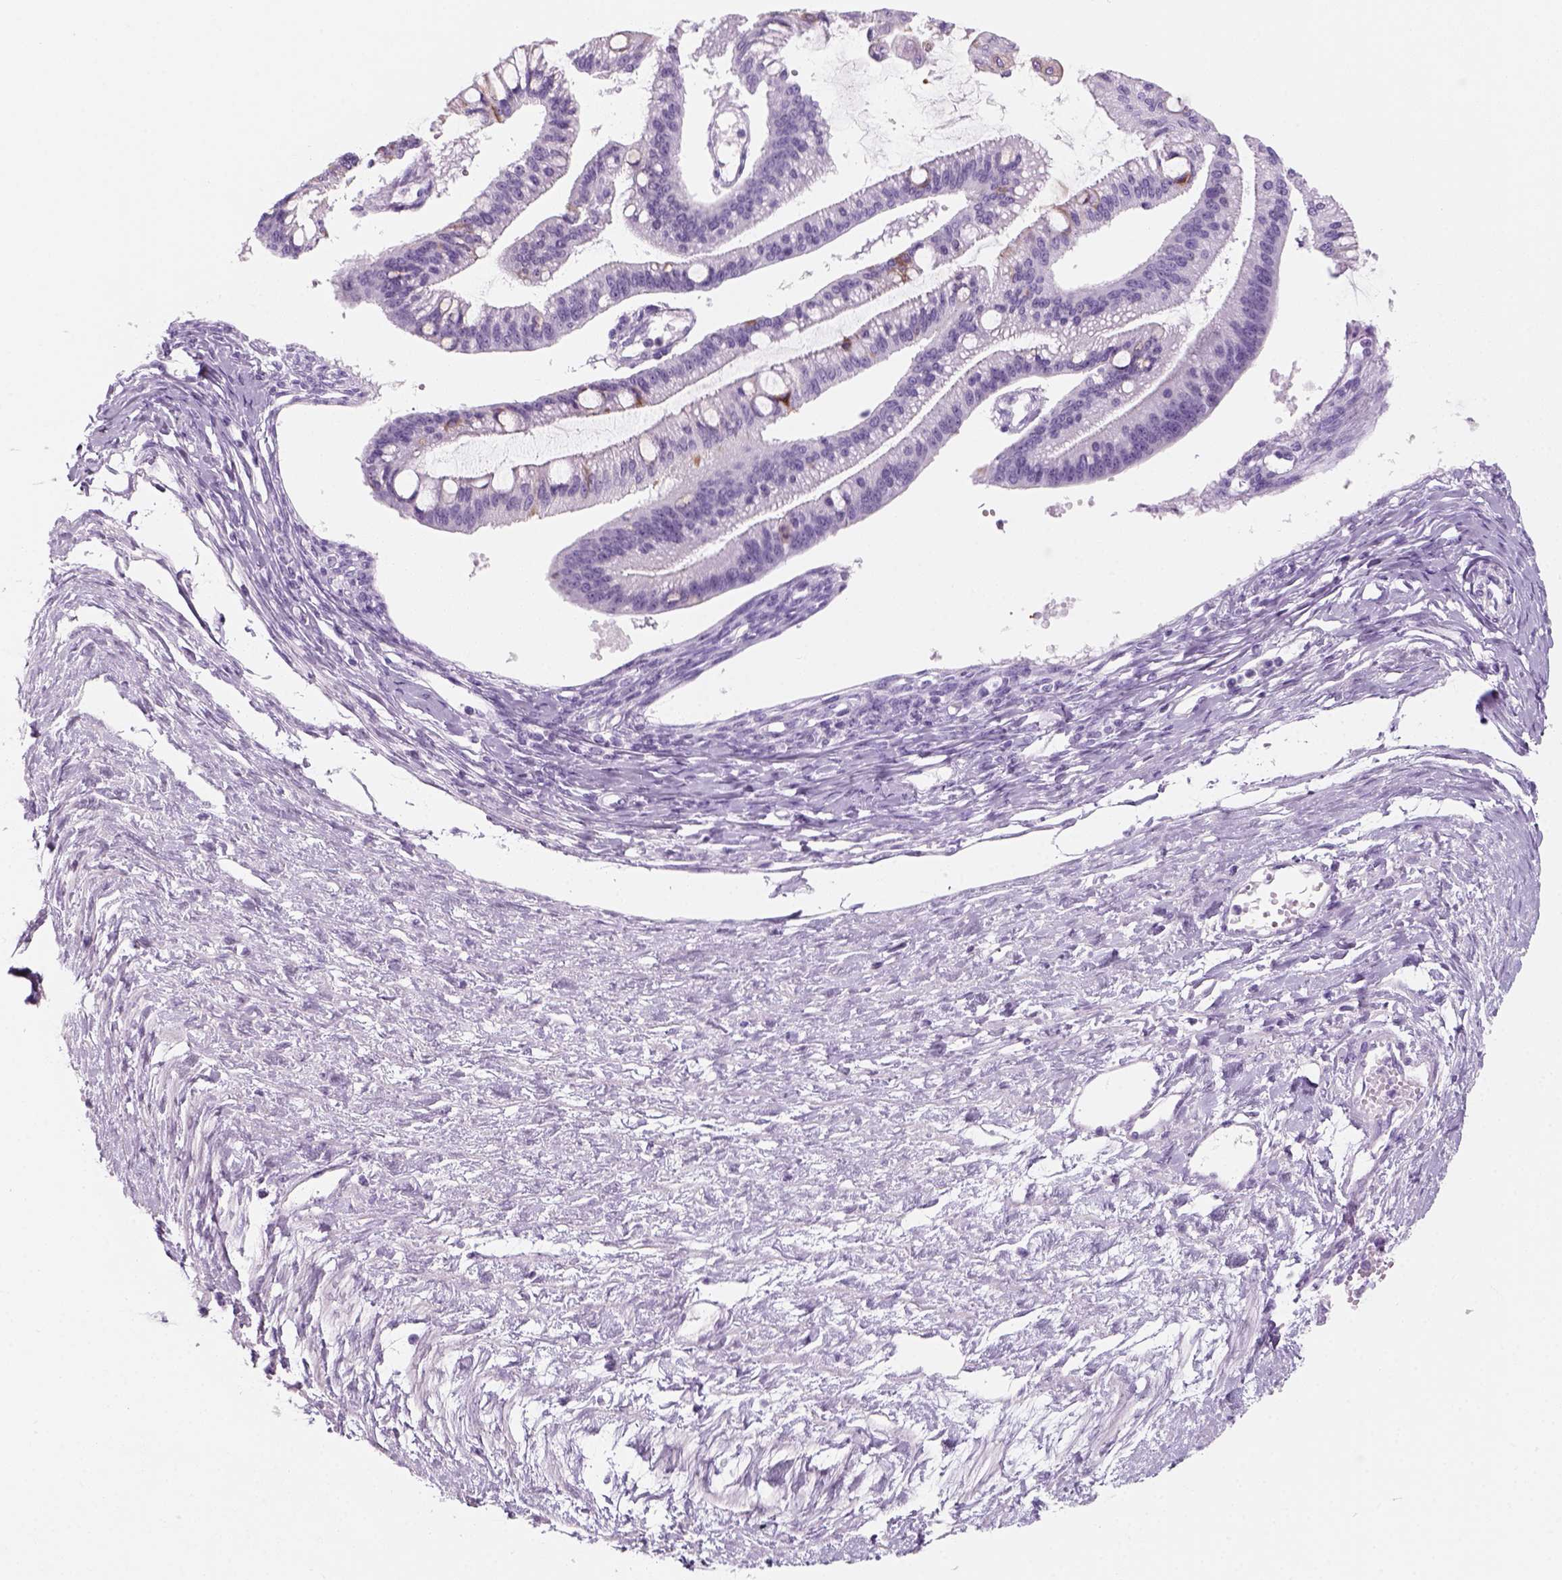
{"staining": {"intensity": "negative", "quantity": "none", "location": "none"}, "tissue": "ovarian cancer", "cell_type": "Tumor cells", "image_type": "cancer", "snomed": [{"axis": "morphology", "description": "Cystadenocarcinoma, mucinous, NOS"}, {"axis": "topography", "description": "Ovary"}], "caption": "A high-resolution micrograph shows immunohistochemistry staining of ovarian mucinous cystadenocarcinoma, which exhibits no significant positivity in tumor cells.", "gene": "KRTAP11-1", "patient": {"sex": "female", "age": 73}}